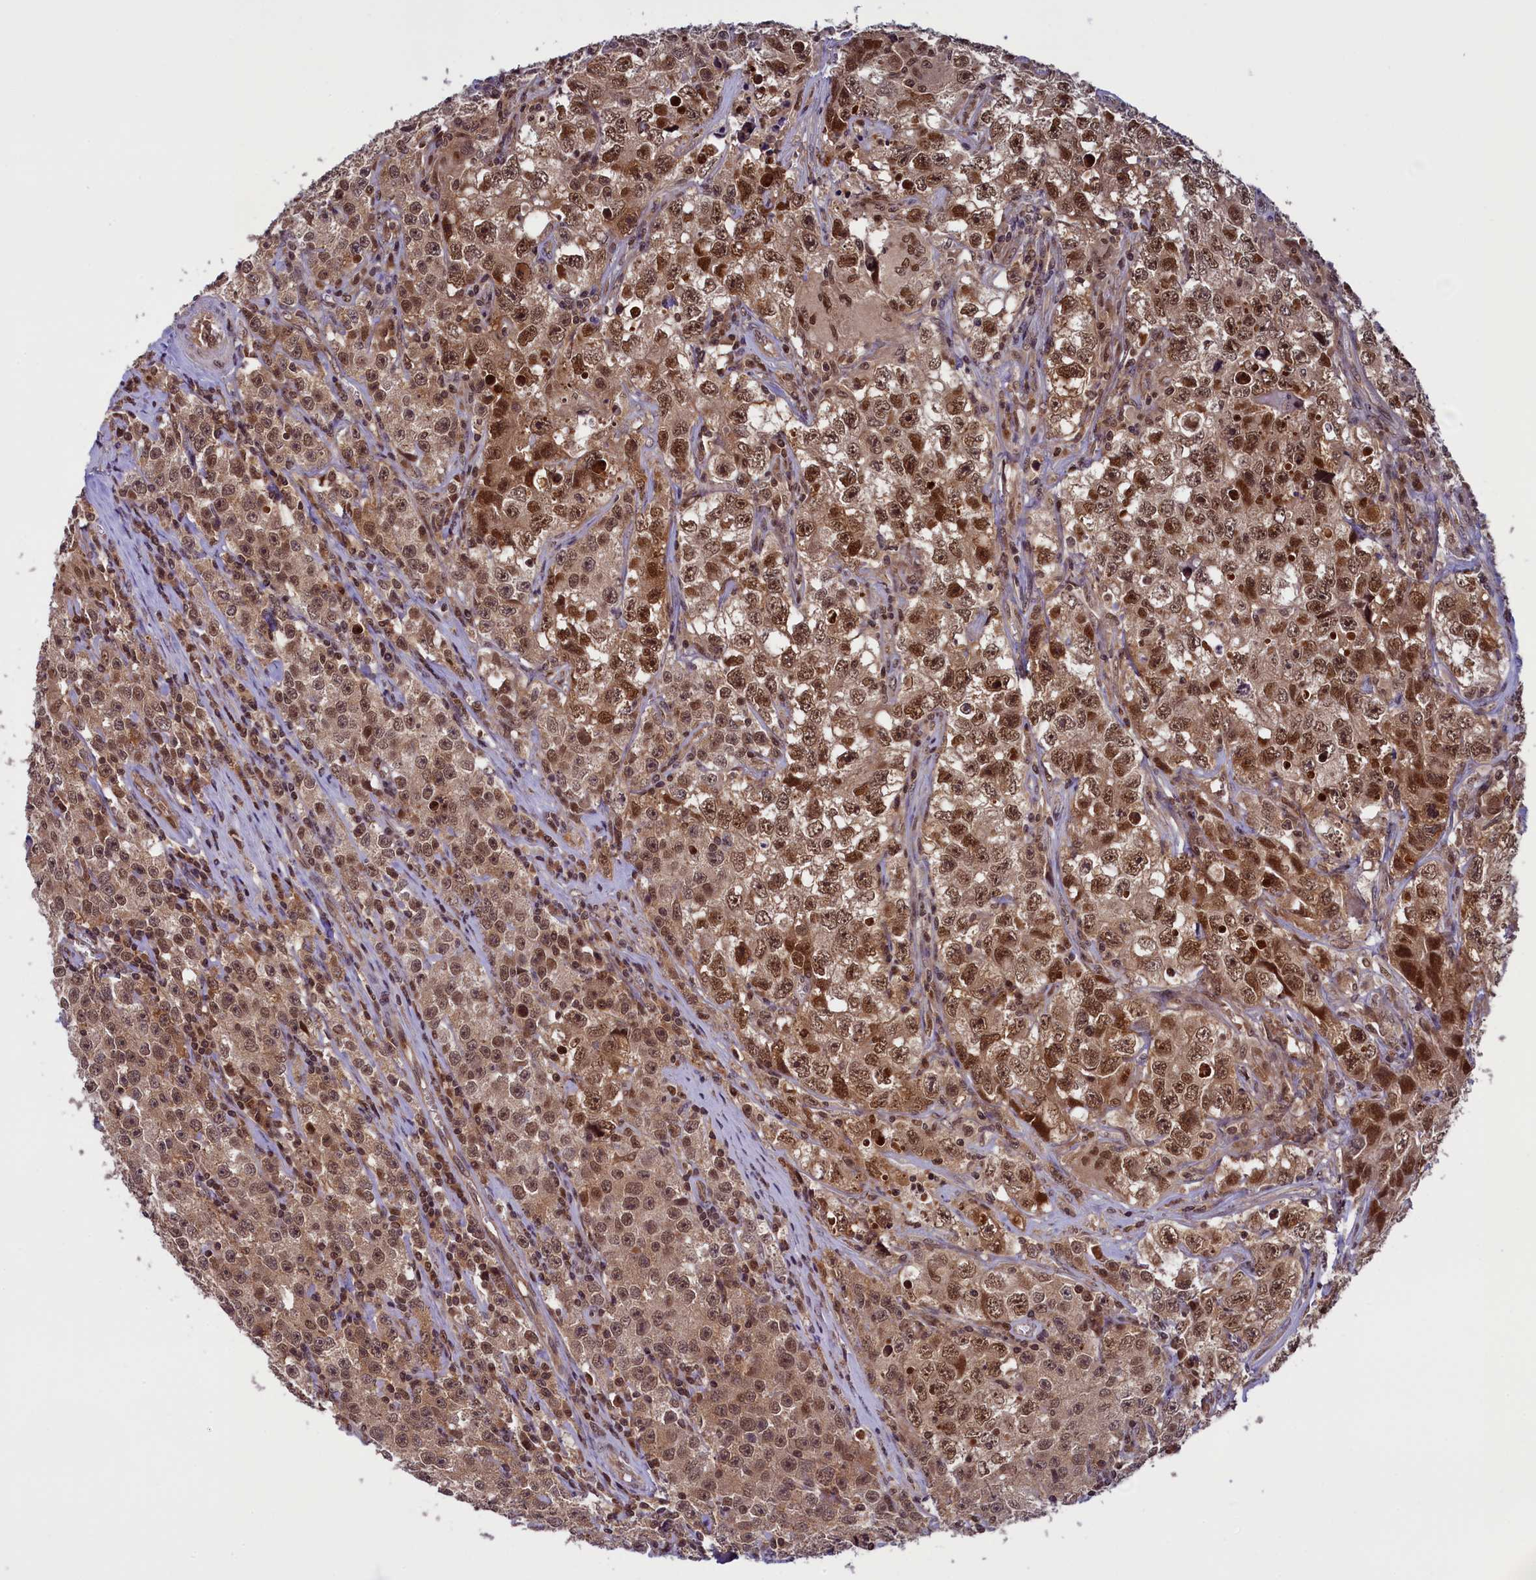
{"staining": {"intensity": "moderate", "quantity": ">75%", "location": "cytoplasmic/membranous,nuclear"}, "tissue": "testis cancer", "cell_type": "Tumor cells", "image_type": "cancer", "snomed": [{"axis": "morphology", "description": "Seminoma, NOS"}, {"axis": "morphology", "description": "Carcinoma, Embryonal, NOS"}, {"axis": "topography", "description": "Testis"}], "caption": "Approximately >75% of tumor cells in human testis cancer reveal moderate cytoplasmic/membranous and nuclear protein staining as visualized by brown immunohistochemical staining.", "gene": "SLC7A6OS", "patient": {"sex": "male", "age": 43}}